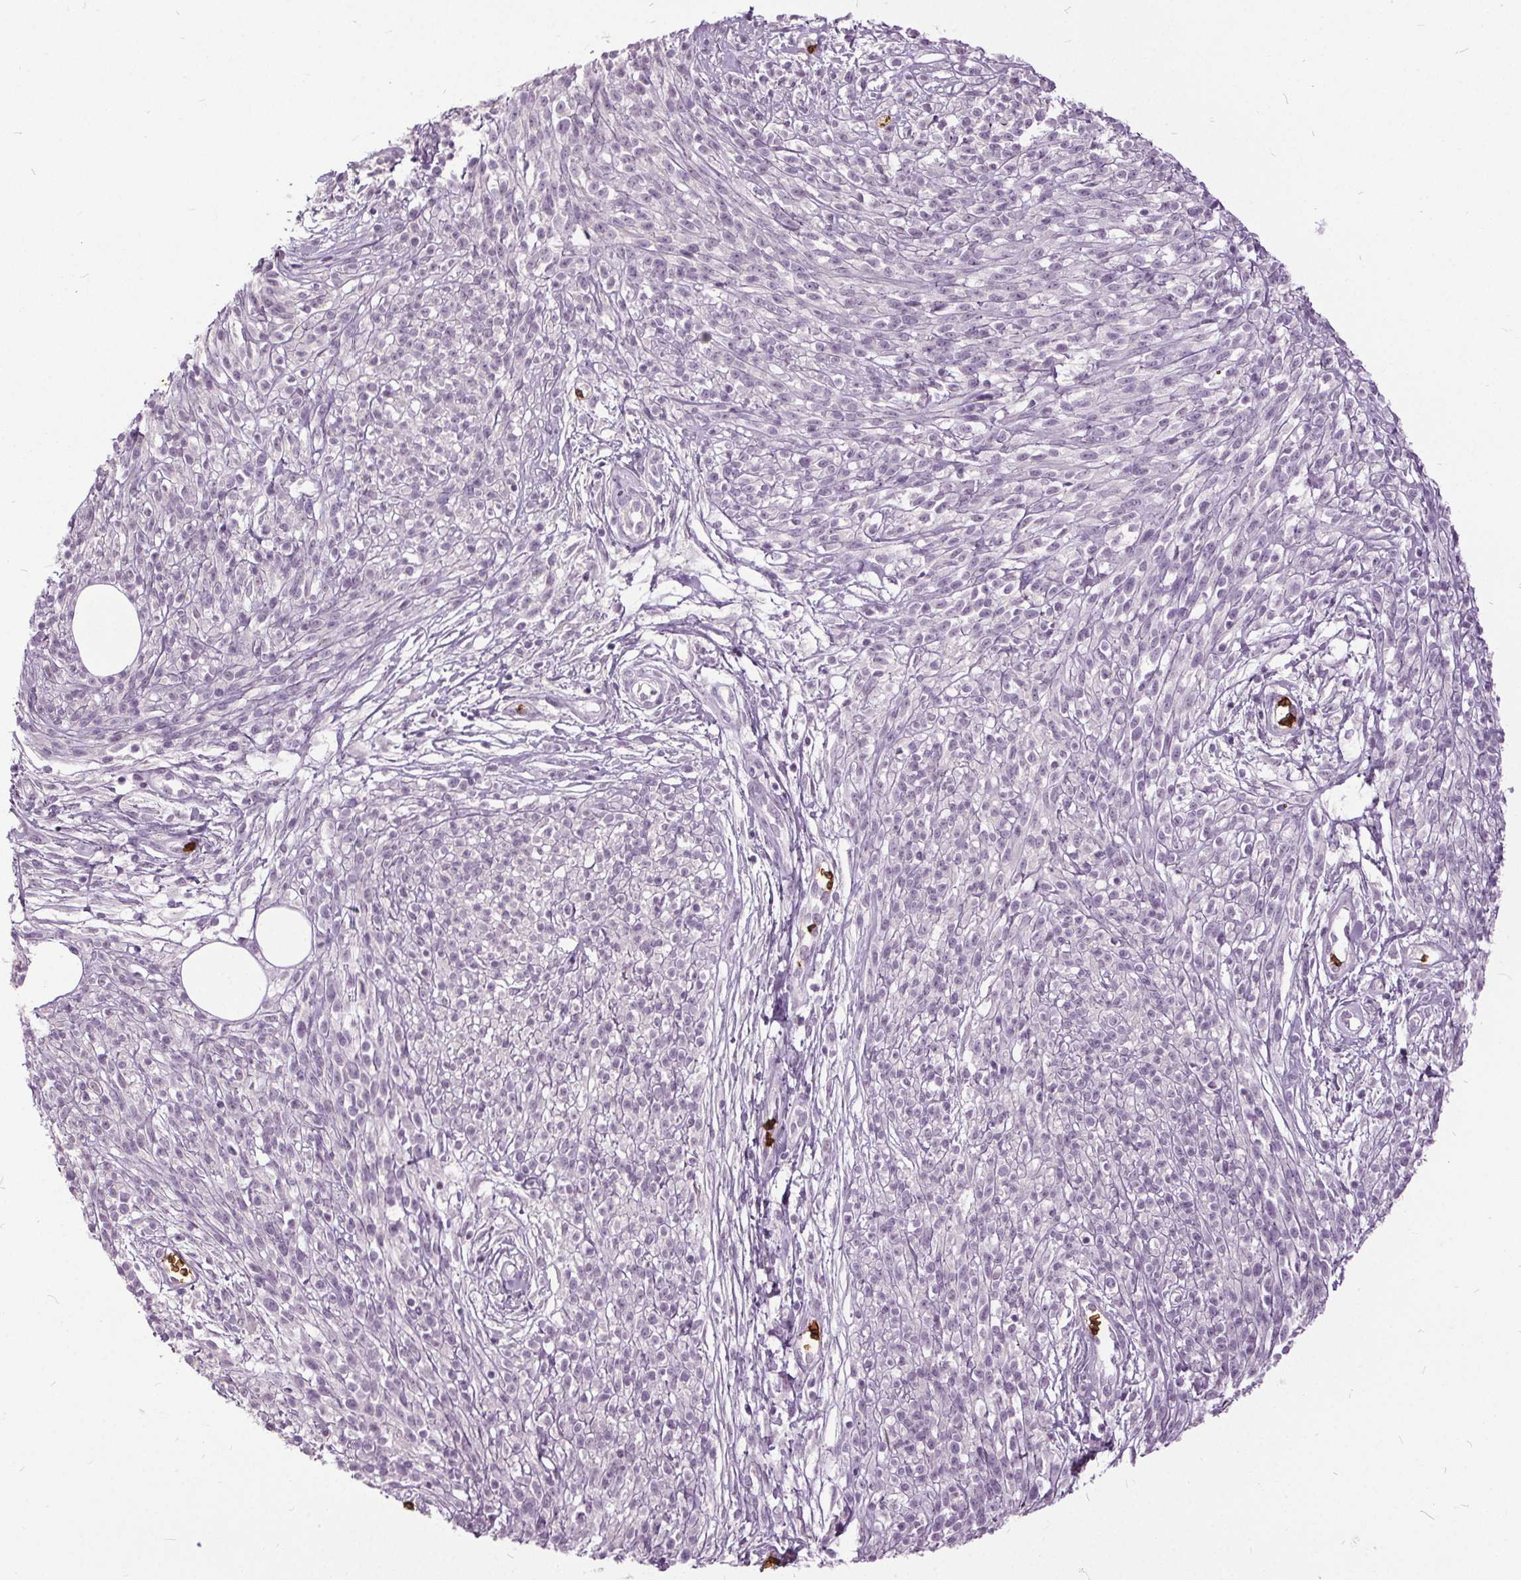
{"staining": {"intensity": "negative", "quantity": "none", "location": "none"}, "tissue": "melanoma", "cell_type": "Tumor cells", "image_type": "cancer", "snomed": [{"axis": "morphology", "description": "Malignant melanoma, NOS"}, {"axis": "topography", "description": "Skin"}, {"axis": "topography", "description": "Skin of trunk"}], "caption": "IHC photomicrograph of neoplastic tissue: human melanoma stained with DAB shows no significant protein positivity in tumor cells. (Brightfield microscopy of DAB (3,3'-diaminobenzidine) immunohistochemistry at high magnification).", "gene": "SLC4A1", "patient": {"sex": "male", "age": 74}}